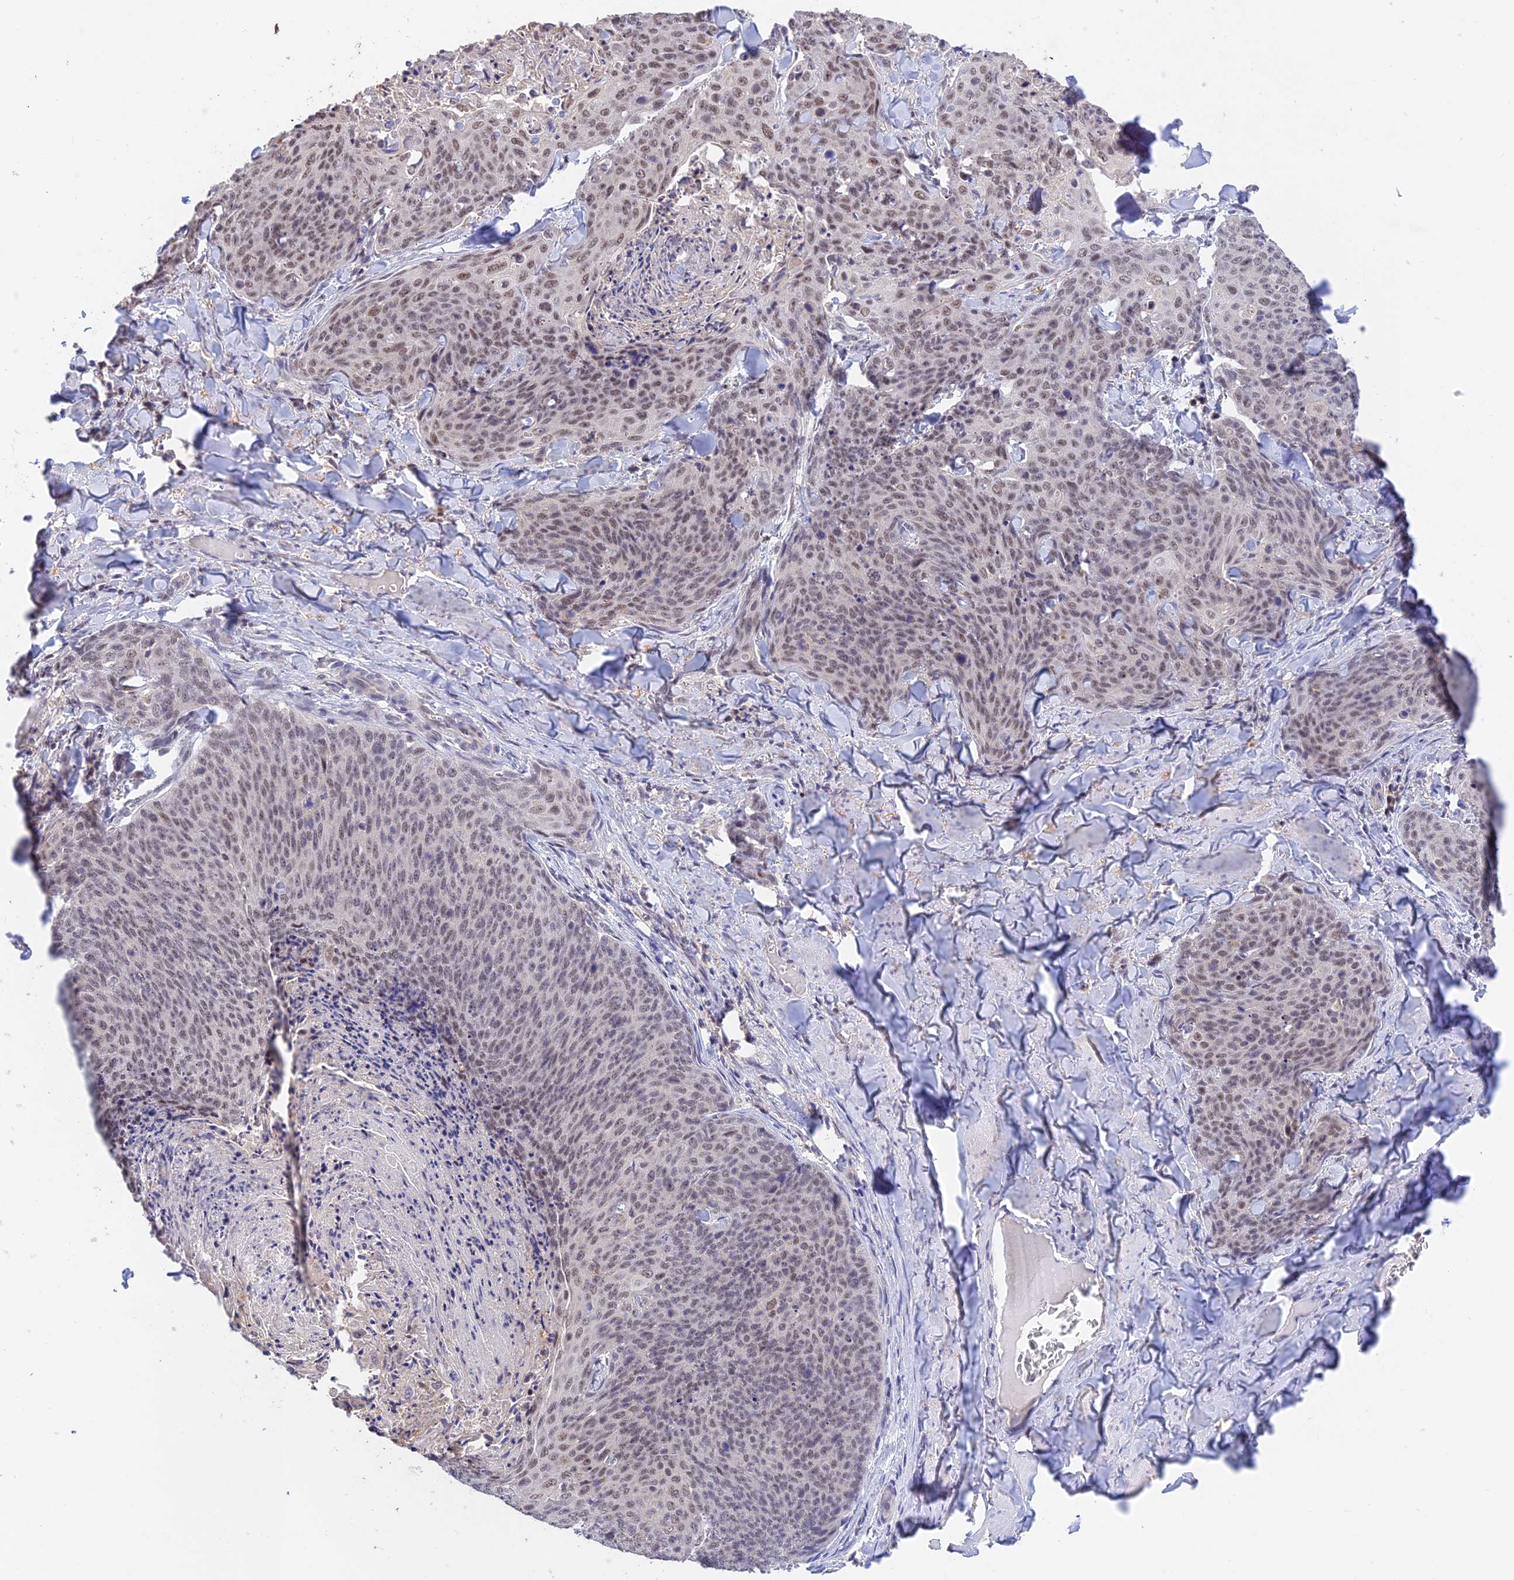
{"staining": {"intensity": "weak", "quantity": "<25%", "location": "nuclear"}, "tissue": "skin cancer", "cell_type": "Tumor cells", "image_type": "cancer", "snomed": [{"axis": "morphology", "description": "Squamous cell carcinoma, NOS"}, {"axis": "topography", "description": "Skin"}, {"axis": "topography", "description": "Vulva"}], "caption": "The histopathology image reveals no significant expression in tumor cells of skin cancer (squamous cell carcinoma).", "gene": "PEX16", "patient": {"sex": "female", "age": 85}}